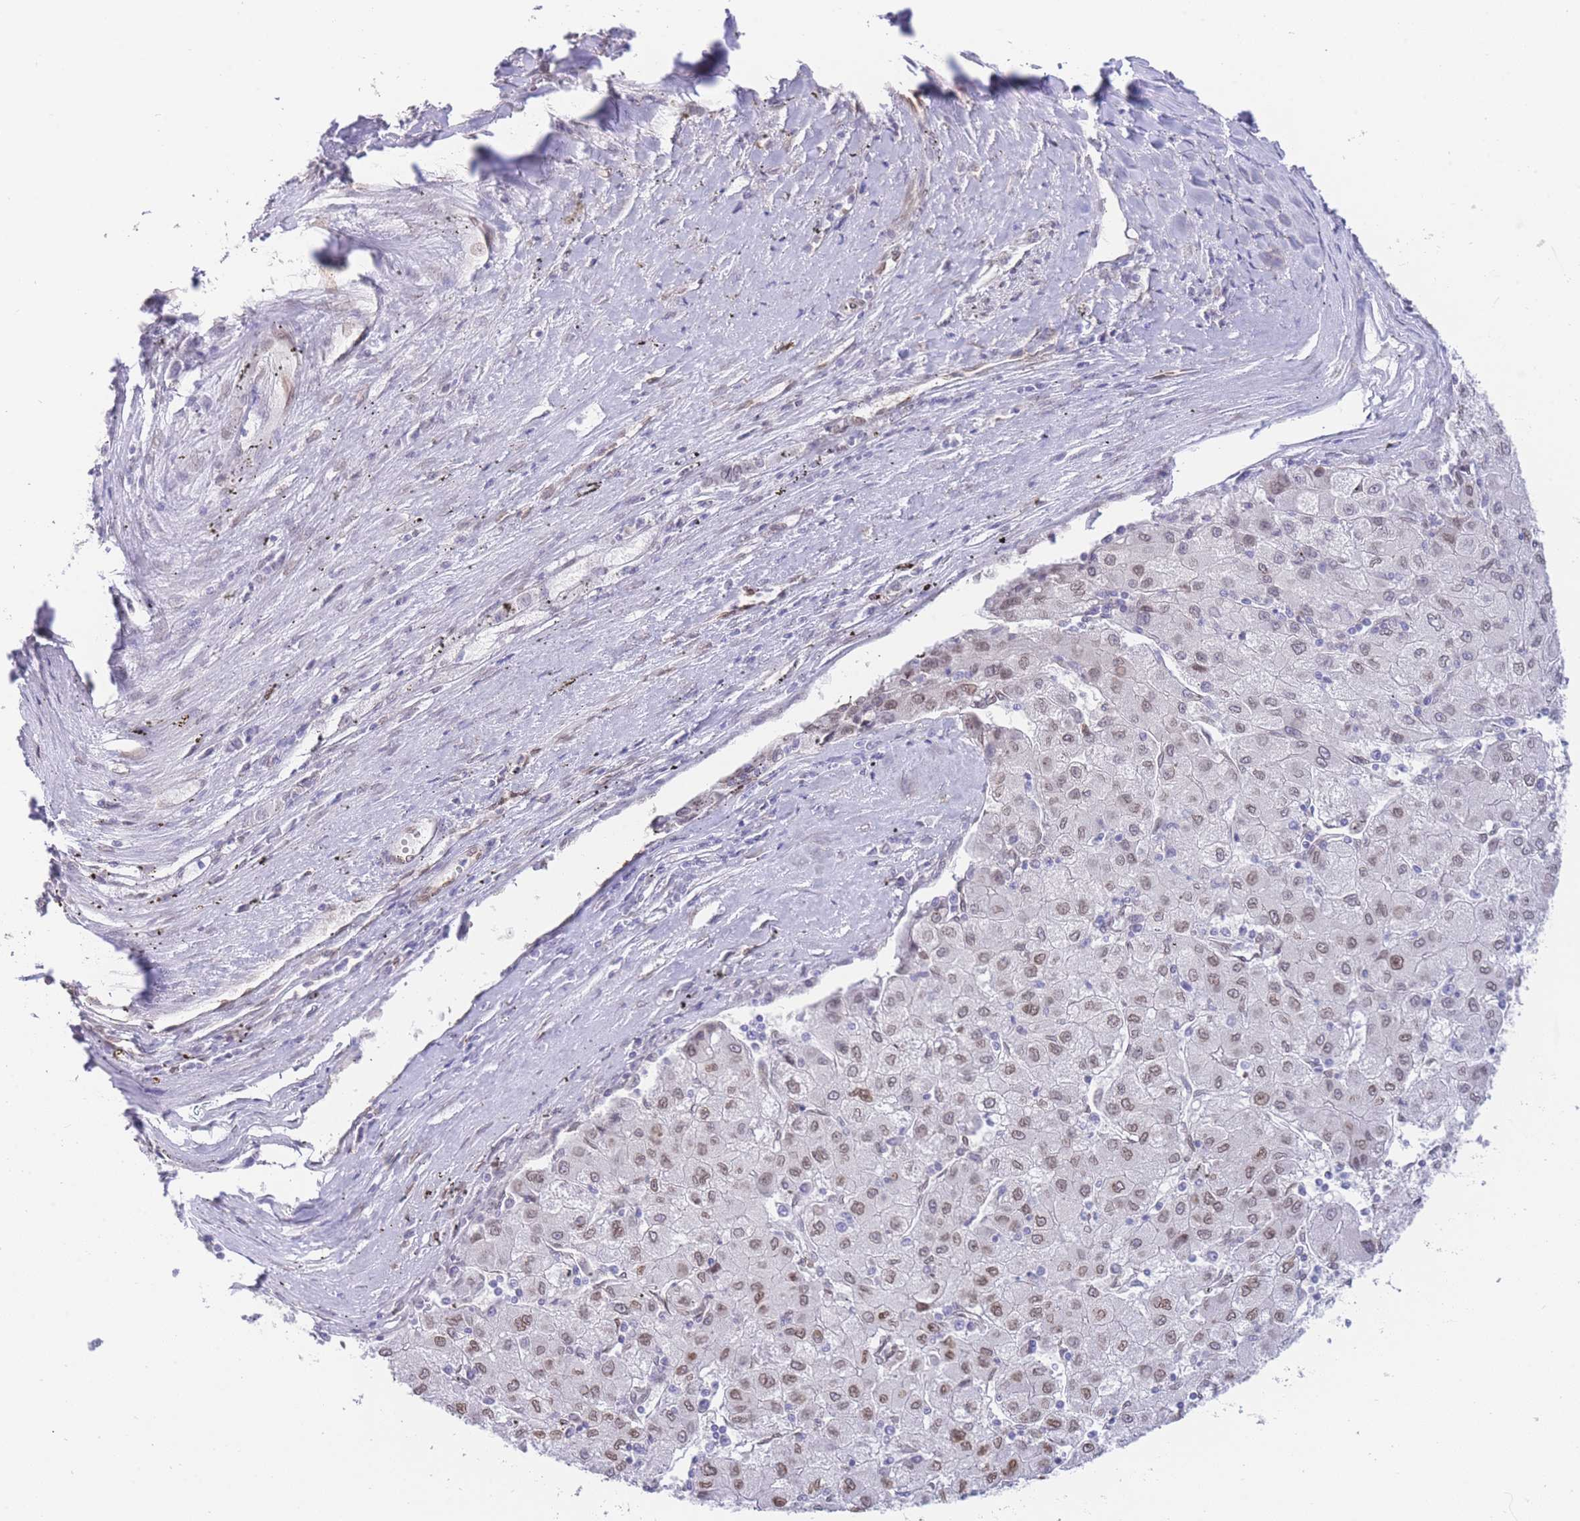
{"staining": {"intensity": "weak", "quantity": ">75%", "location": "nuclear"}, "tissue": "liver cancer", "cell_type": "Tumor cells", "image_type": "cancer", "snomed": [{"axis": "morphology", "description": "Carcinoma, Hepatocellular, NOS"}, {"axis": "topography", "description": "Liver"}], "caption": "Brown immunohistochemical staining in liver hepatocellular carcinoma reveals weak nuclear positivity in approximately >75% of tumor cells.", "gene": "OR10AD1", "patient": {"sex": "male", "age": 72}}